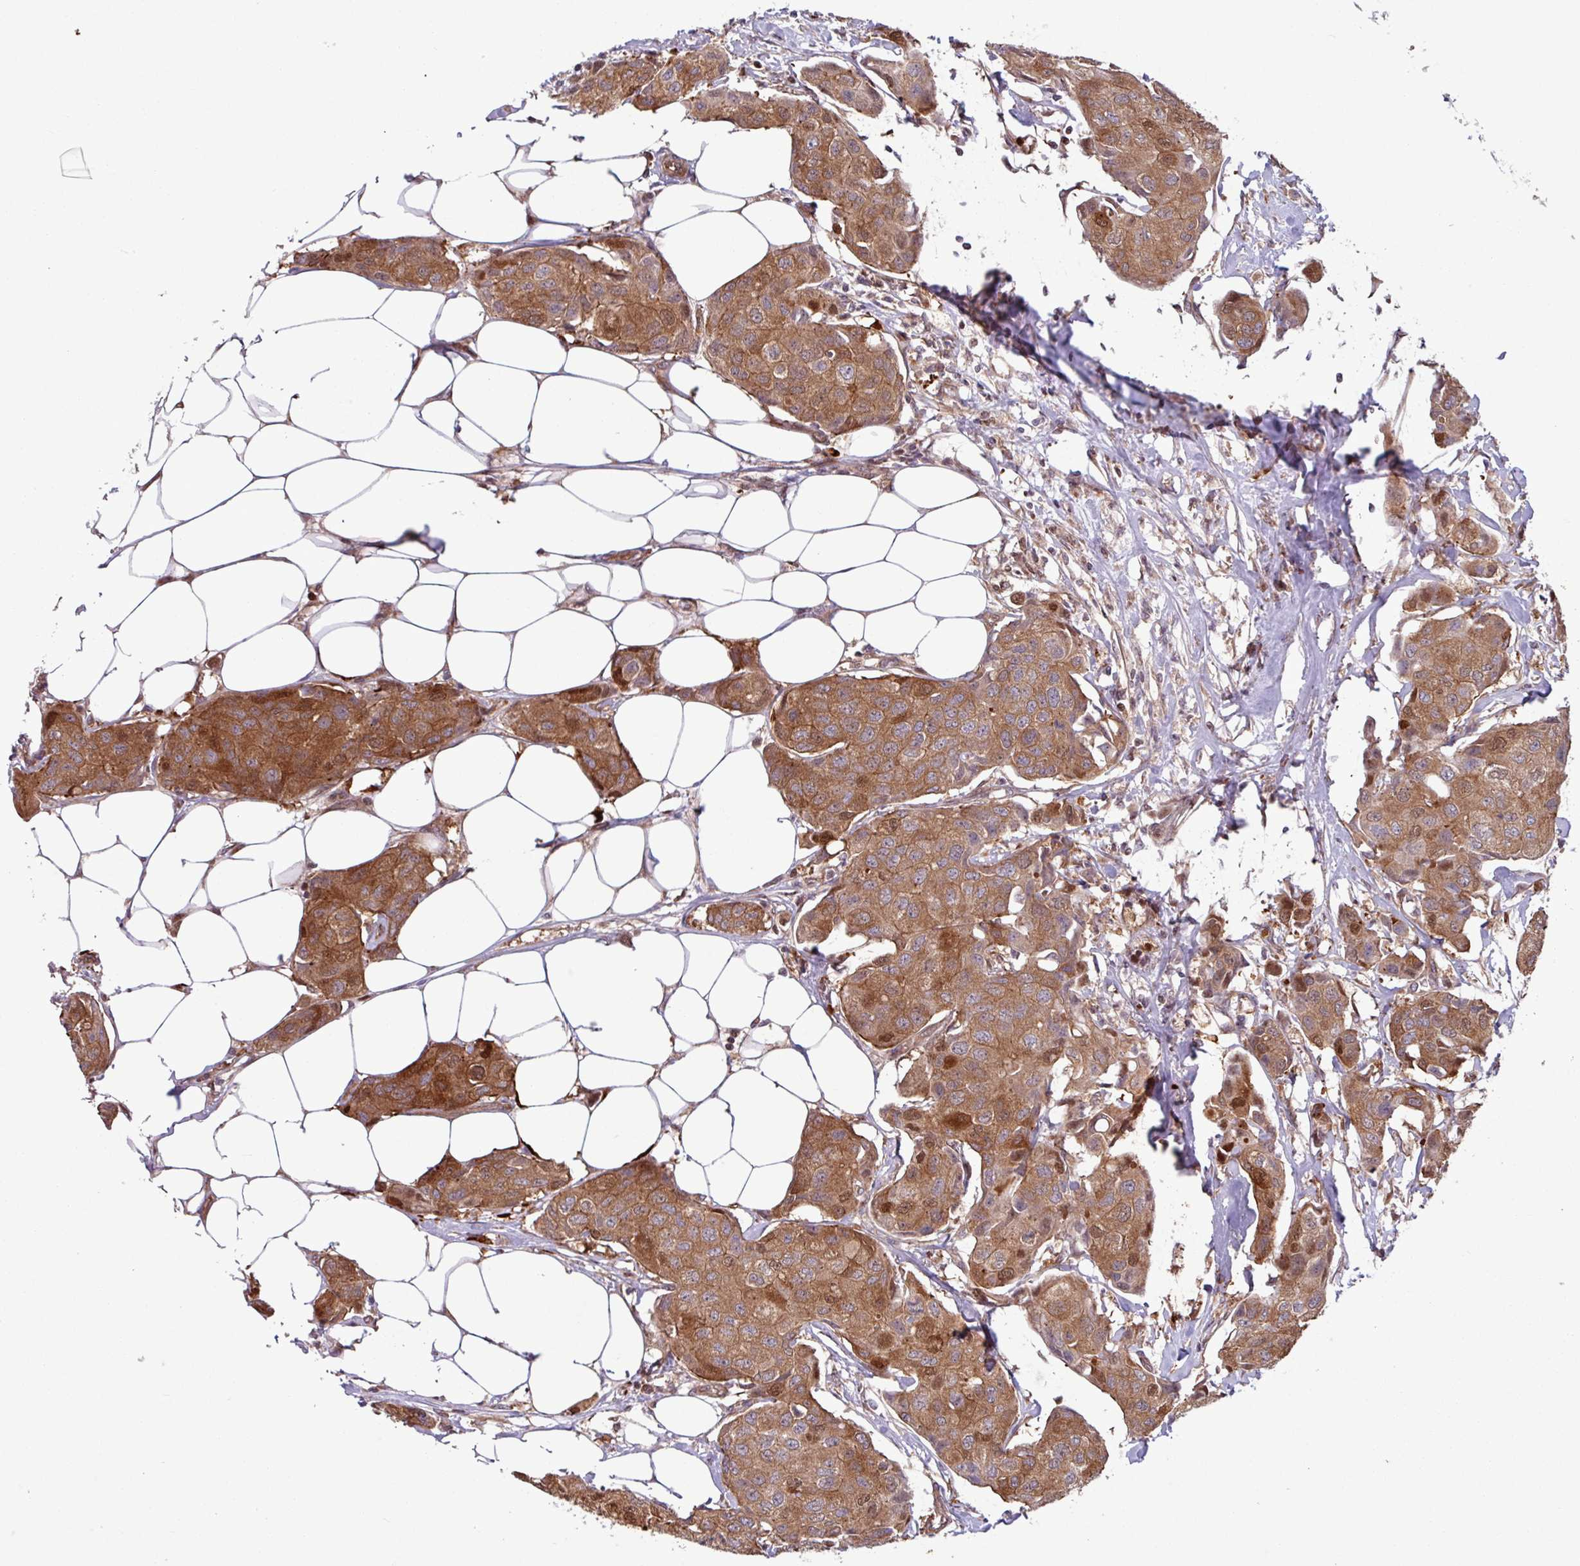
{"staining": {"intensity": "moderate", "quantity": ">75%", "location": "cytoplasmic/membranous,nuclear"}, "tissue": "breast cancer", "cell_type": "Tumor cells", "image_type": "cancer", "snomed": [{"axis": "morphology", "description": "Duct carcinoma"}, {"axis": "topography", "description": "Breast"}, {"axis": "topography", "description": "Lymph node"}], "caption": "Infiltrating ductal carcinoma (breast) tissue demonstrates moderate cytoplasmic/membranous and nuclear staining in approximately >75% of tumor cells, visualized by immunohistochemistry.", "gene": "PDPR", "patient": {"sex": "female", "age": 80}}